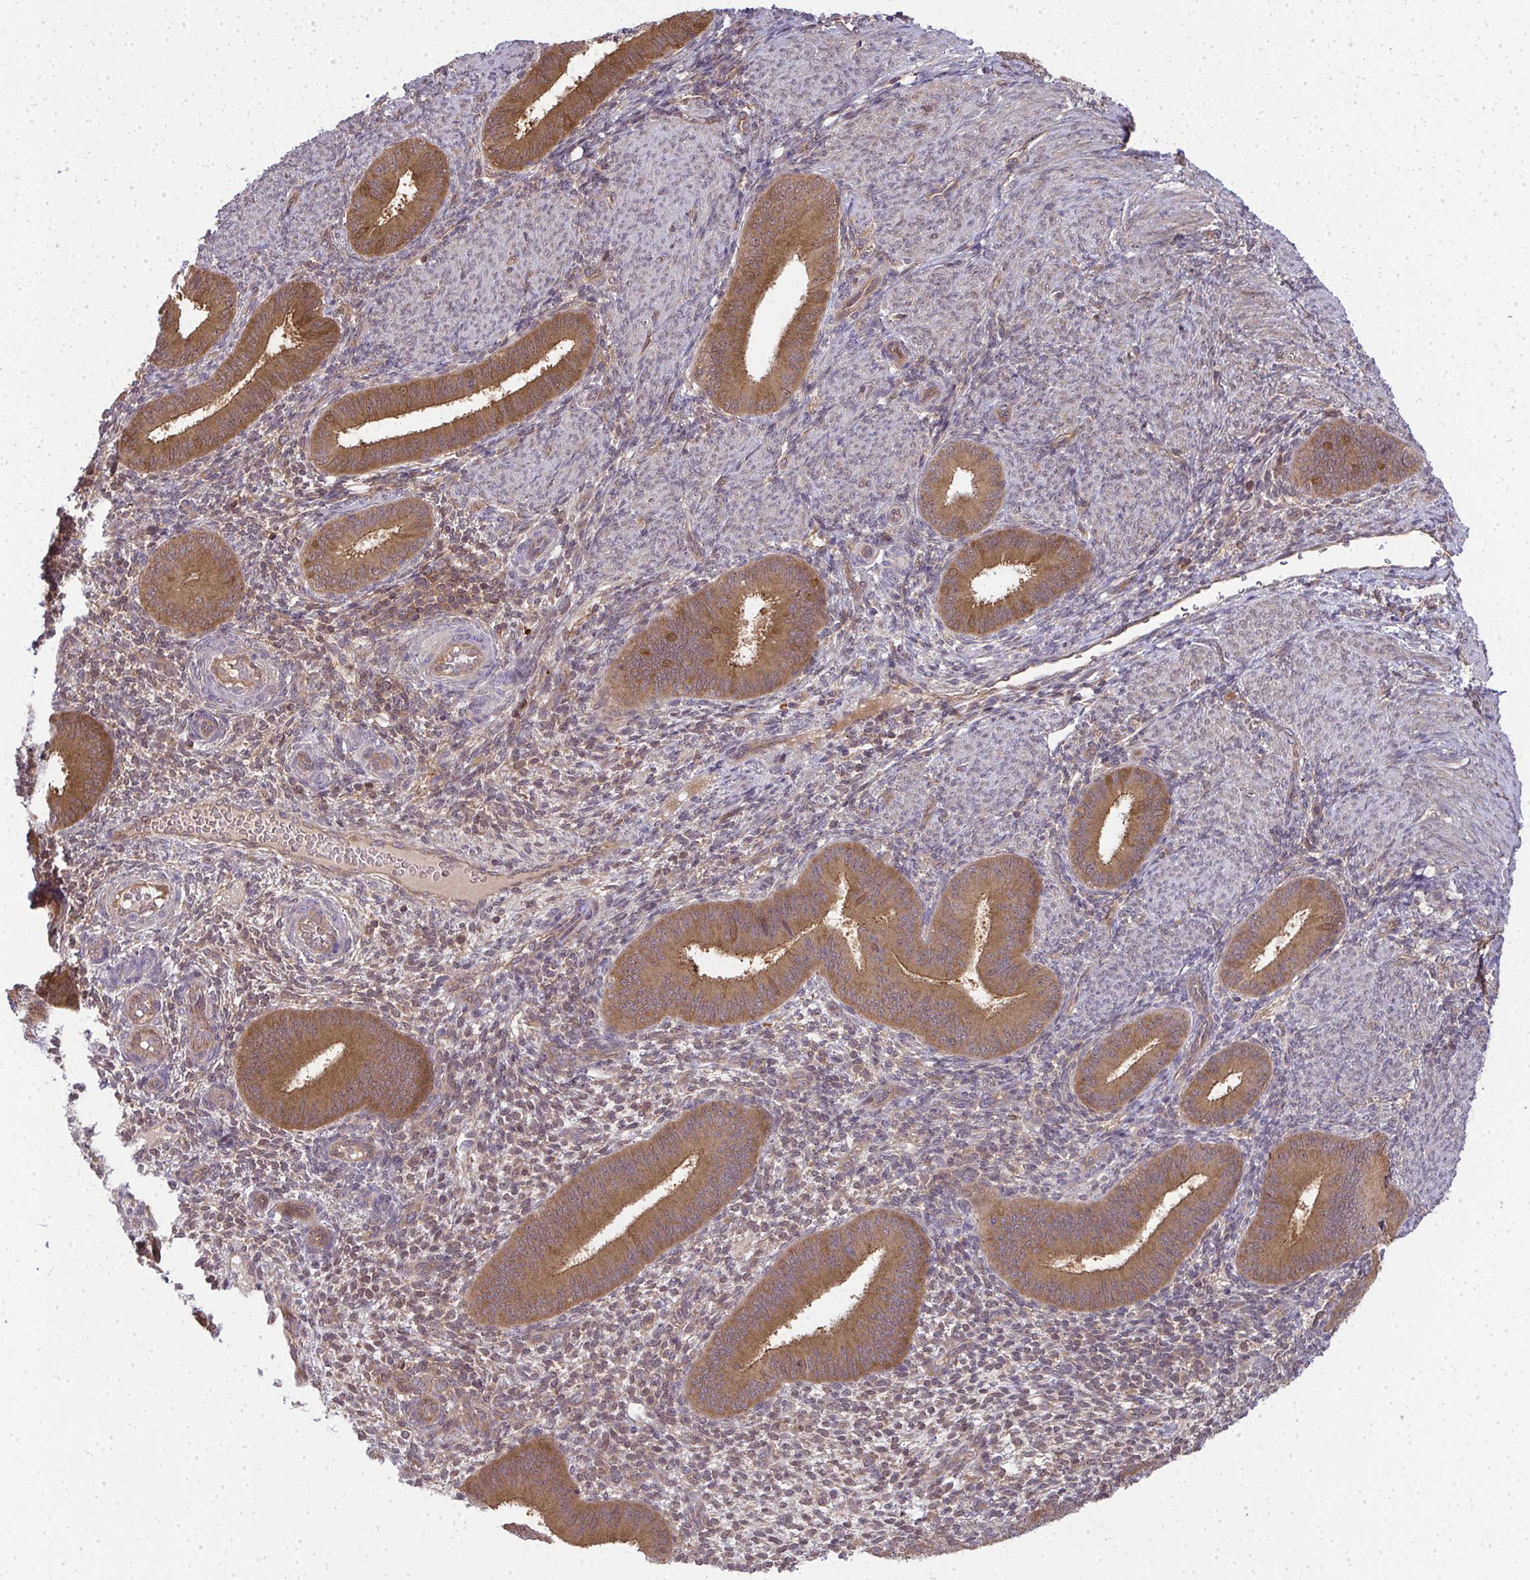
{"staining": {"intensity": "weak", "quantity": "25%-75%", "location": "cytoplasmic/membranous"}, "tissue": "endometrium", "cell_type": "Cells in endometrial stroma", "image_type": "normal", "snomed": [{"axis": "morphology", "description": "Normal tissue, NOS"}, {"axis": "topography", "description": "Endometrium"}], "caption": "This is an image of immunohistochemistry staining of normal endometrium, which shows weak staining in the cytoplasmic/membranous of cells in endometrial stroma.", "gene": "HDHD2", "patient": {"sex": "female", "age": 39}}